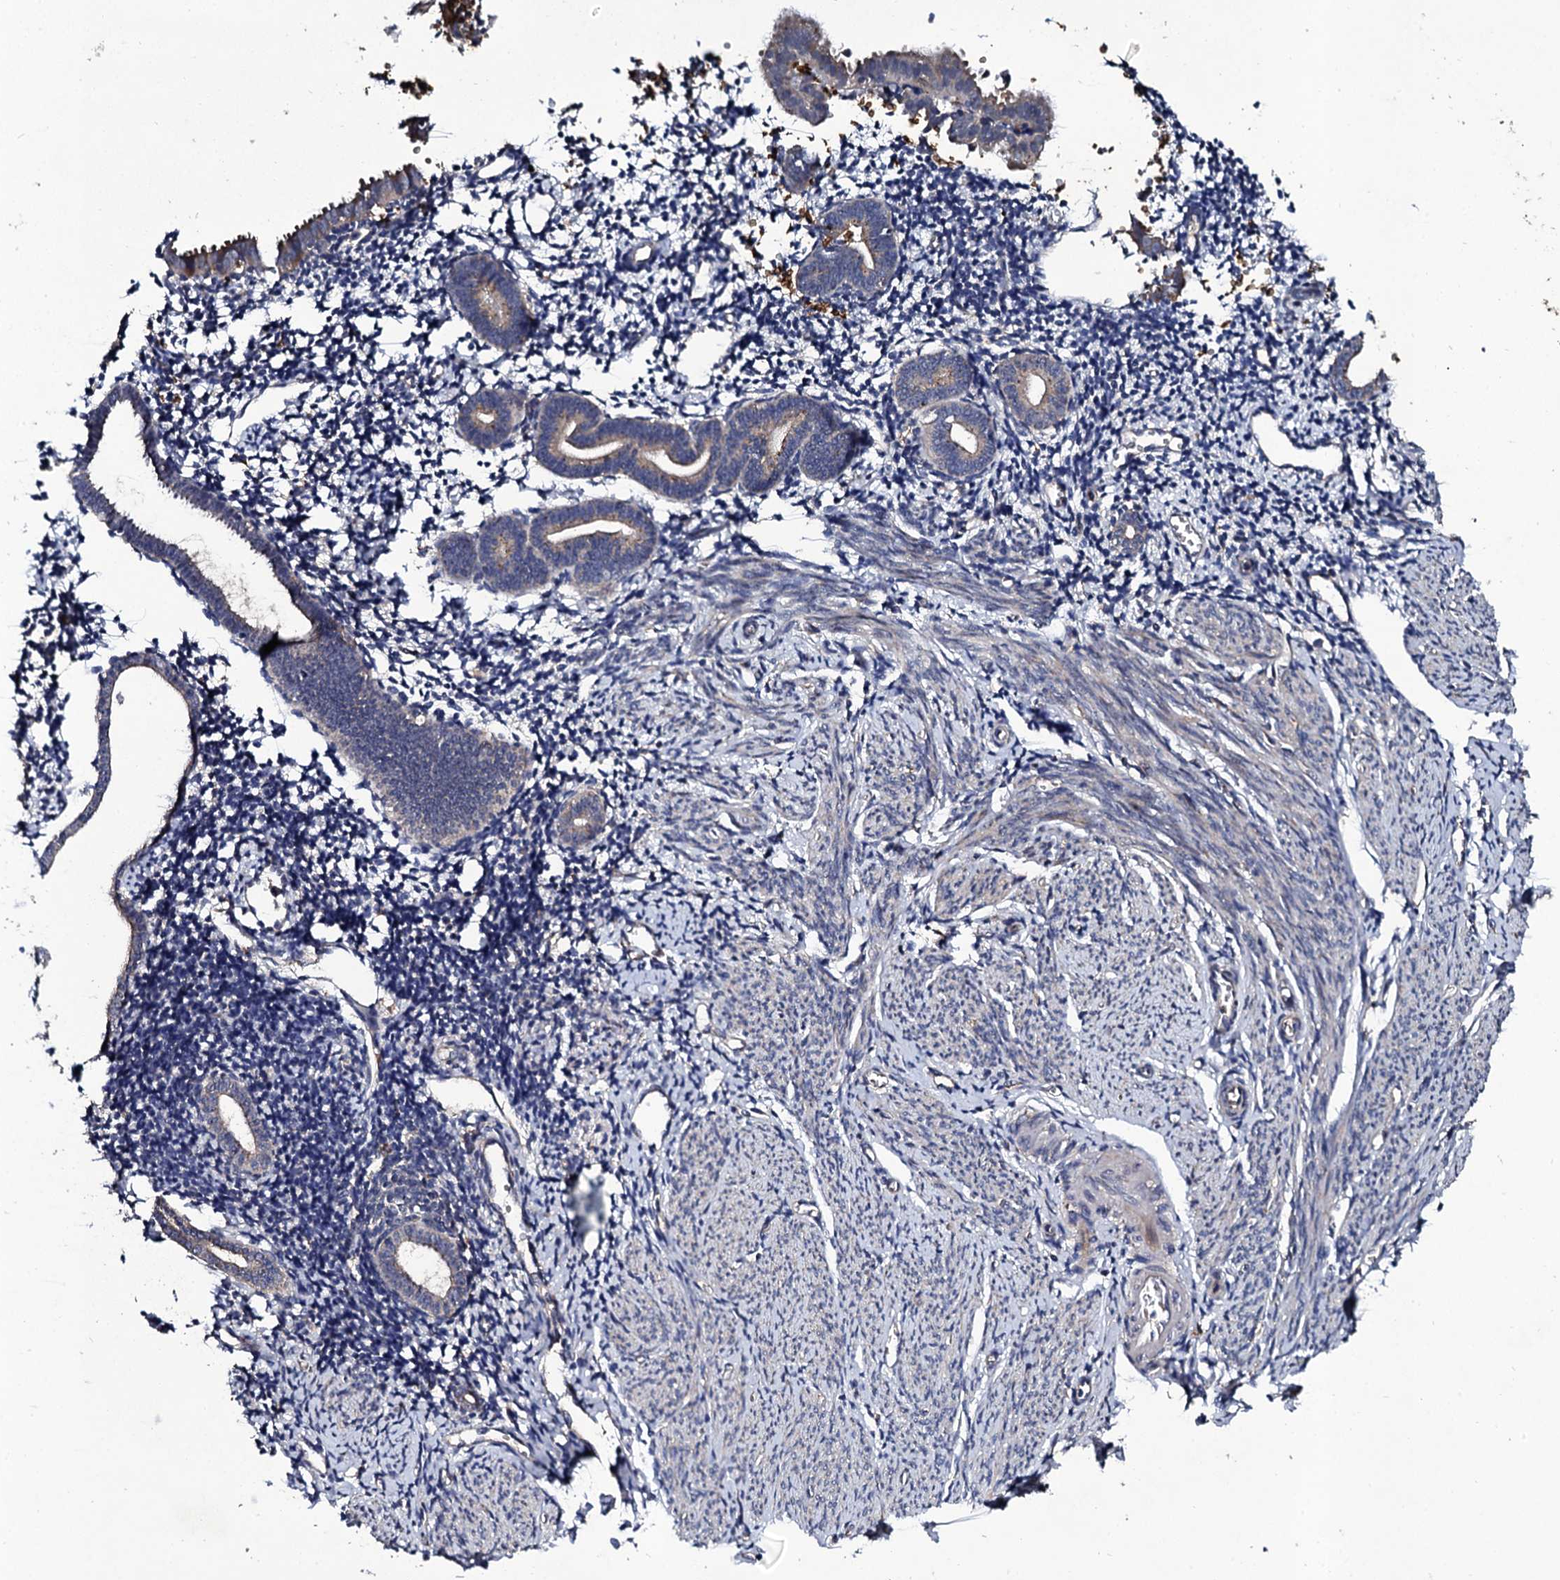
{"staining": {"intensity": "weak", "quantity": "<25%", "location": "cytoplasmic/membranous"}, "tissue": "endometrium", "cell_type": "Cells in endometrial stroma", "image_type": "normal", "snomed": [{"axis": "morphology", "description": "Normal tissue, NOS"}, {"axis": "topography", "description": "Endometrium"}], "caption": "A histopathology image of endometrium stained for a protein demonstrates no brown staining in cells in endometrial stroma. (DAB immunohistochemistry (IHC) visualized using brightfield microscopy, high magnification).", "gene": "LRRC28", "patient": {"sex": "female", "age": 56}}